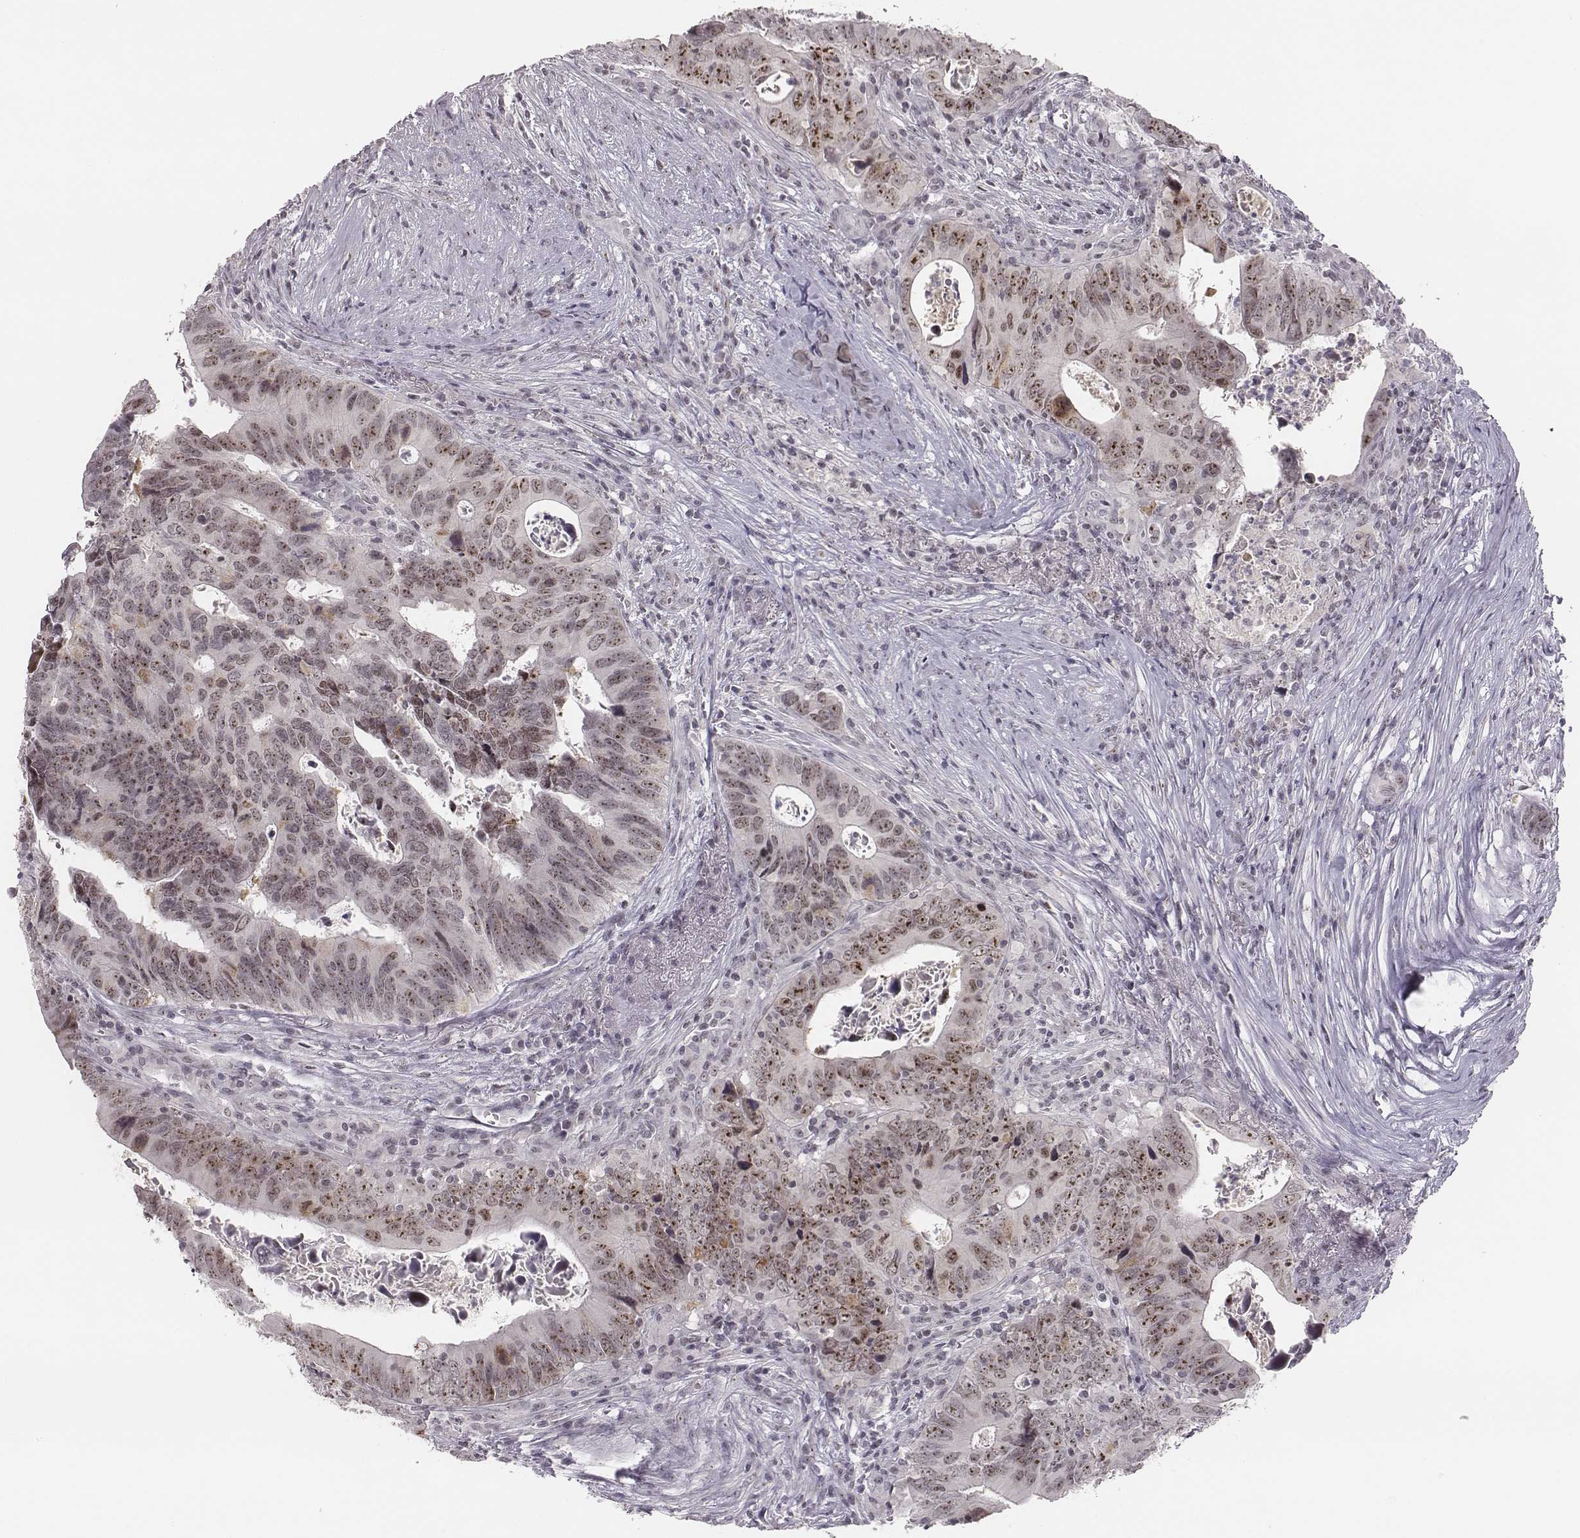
{"staining": {"intensity": "strong", "quantity": ">75%", "location": "nuclear"}, "tissue": "colorectal cancer", "cell_type": "Tumor cells", "image_type": "cancer", "snomed": [{"axis": "morphology", "description": "Adenocarcinoma, NOS"}, {"axis": "topography", "description": "Colon"}], "caption": "Immunohistochemical staining of human colorectal cancer displays high levels of strong nuclear protein staining in approximately >75% of tumor cells.", "gene": "NIFK", "patient": {"sex": "female", "age": 82}}